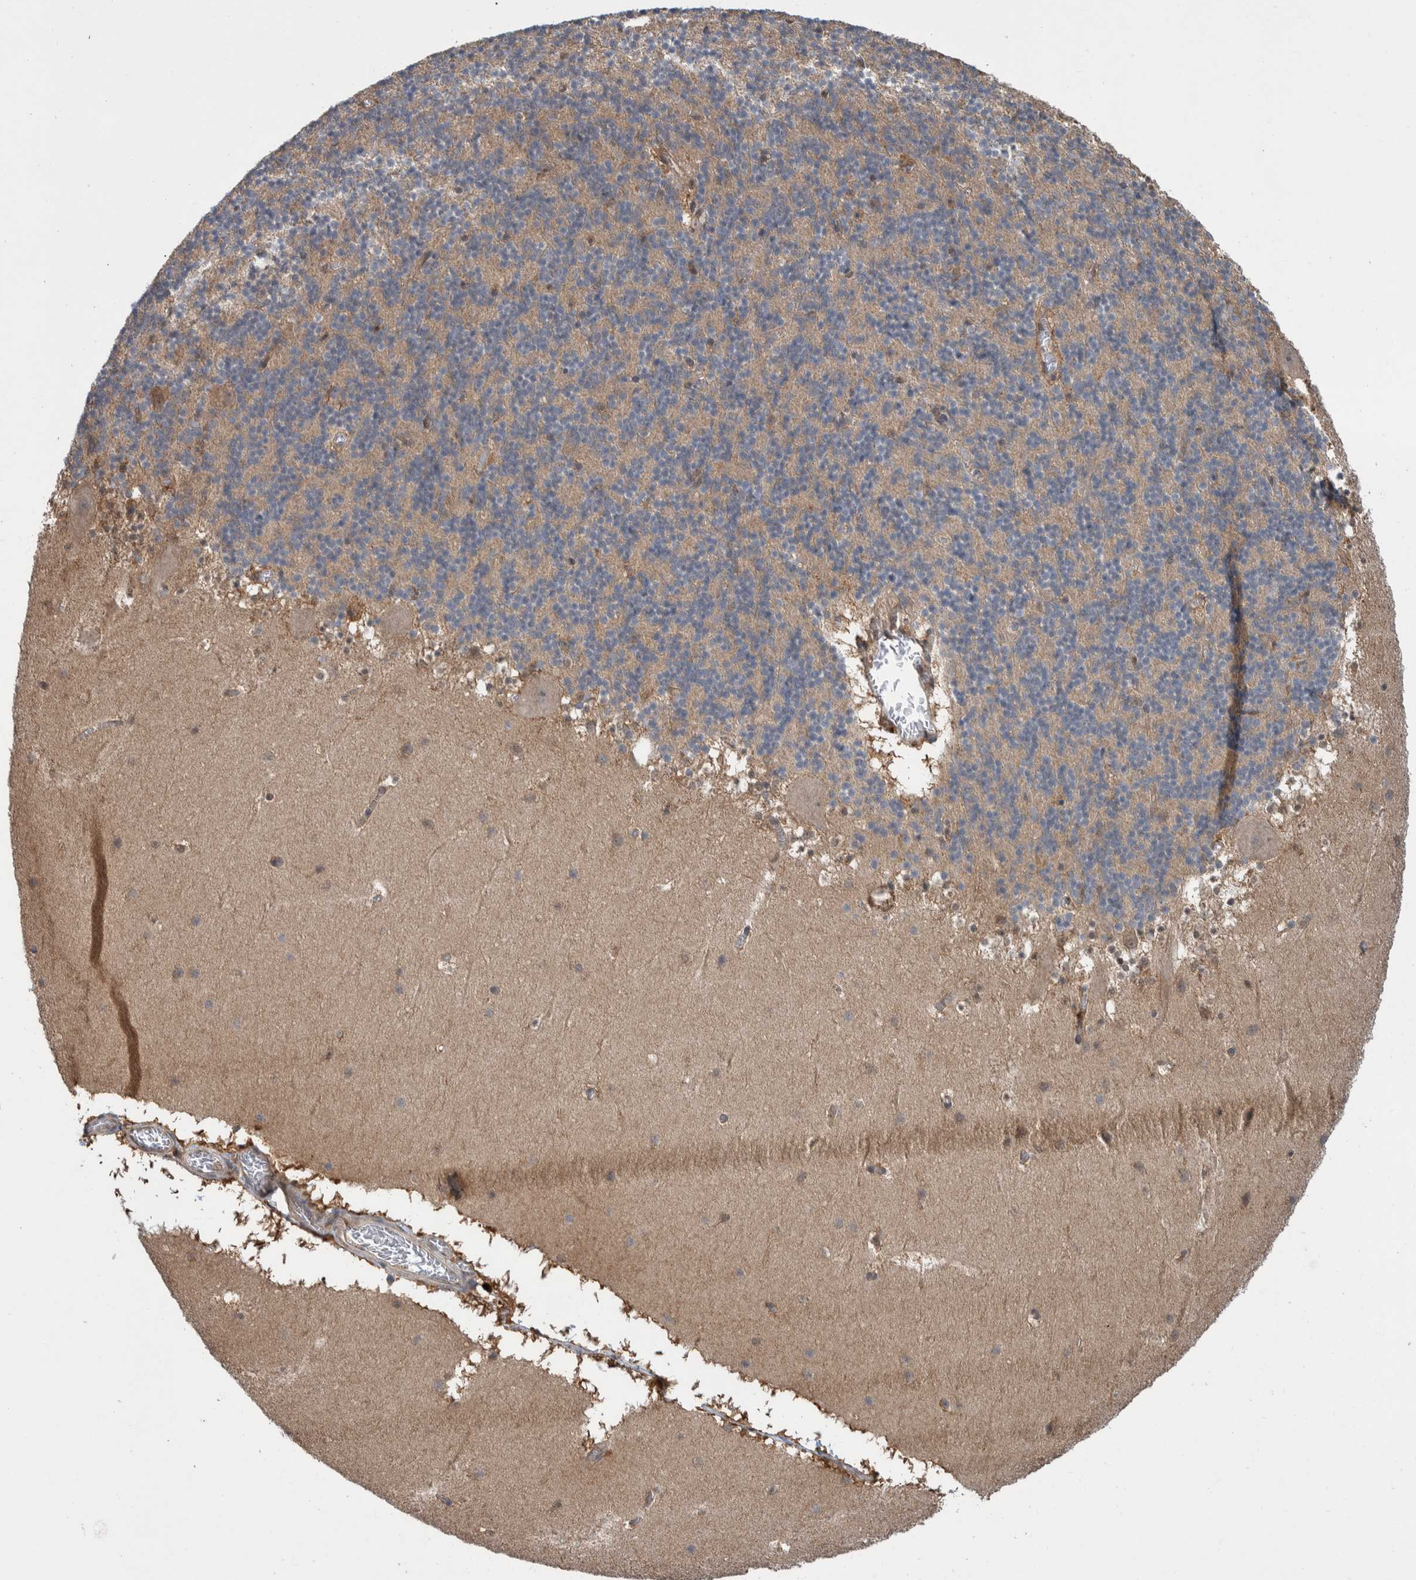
{"staining": {"intensity": "weak", "quantity": "25%-75%", "location": "cytoplasmic/membranous"}, "tissue": "cerebellum", "cell_type": "Cells in granular layer", "image_type": "normal", "snomed": [{"axis": "morphology", "description": "Normal tissue, NOS"}, {"axis": "topography", "description": "Cerebellum"}], "caption": "Human cerebellum stained with a brown dye reveals weak cytoplasmic/membranous positive staining in about 25%-75% of cells in granular layer.", "gene": "PLPBP", "patient": {"sex": "male", "age": 45}}